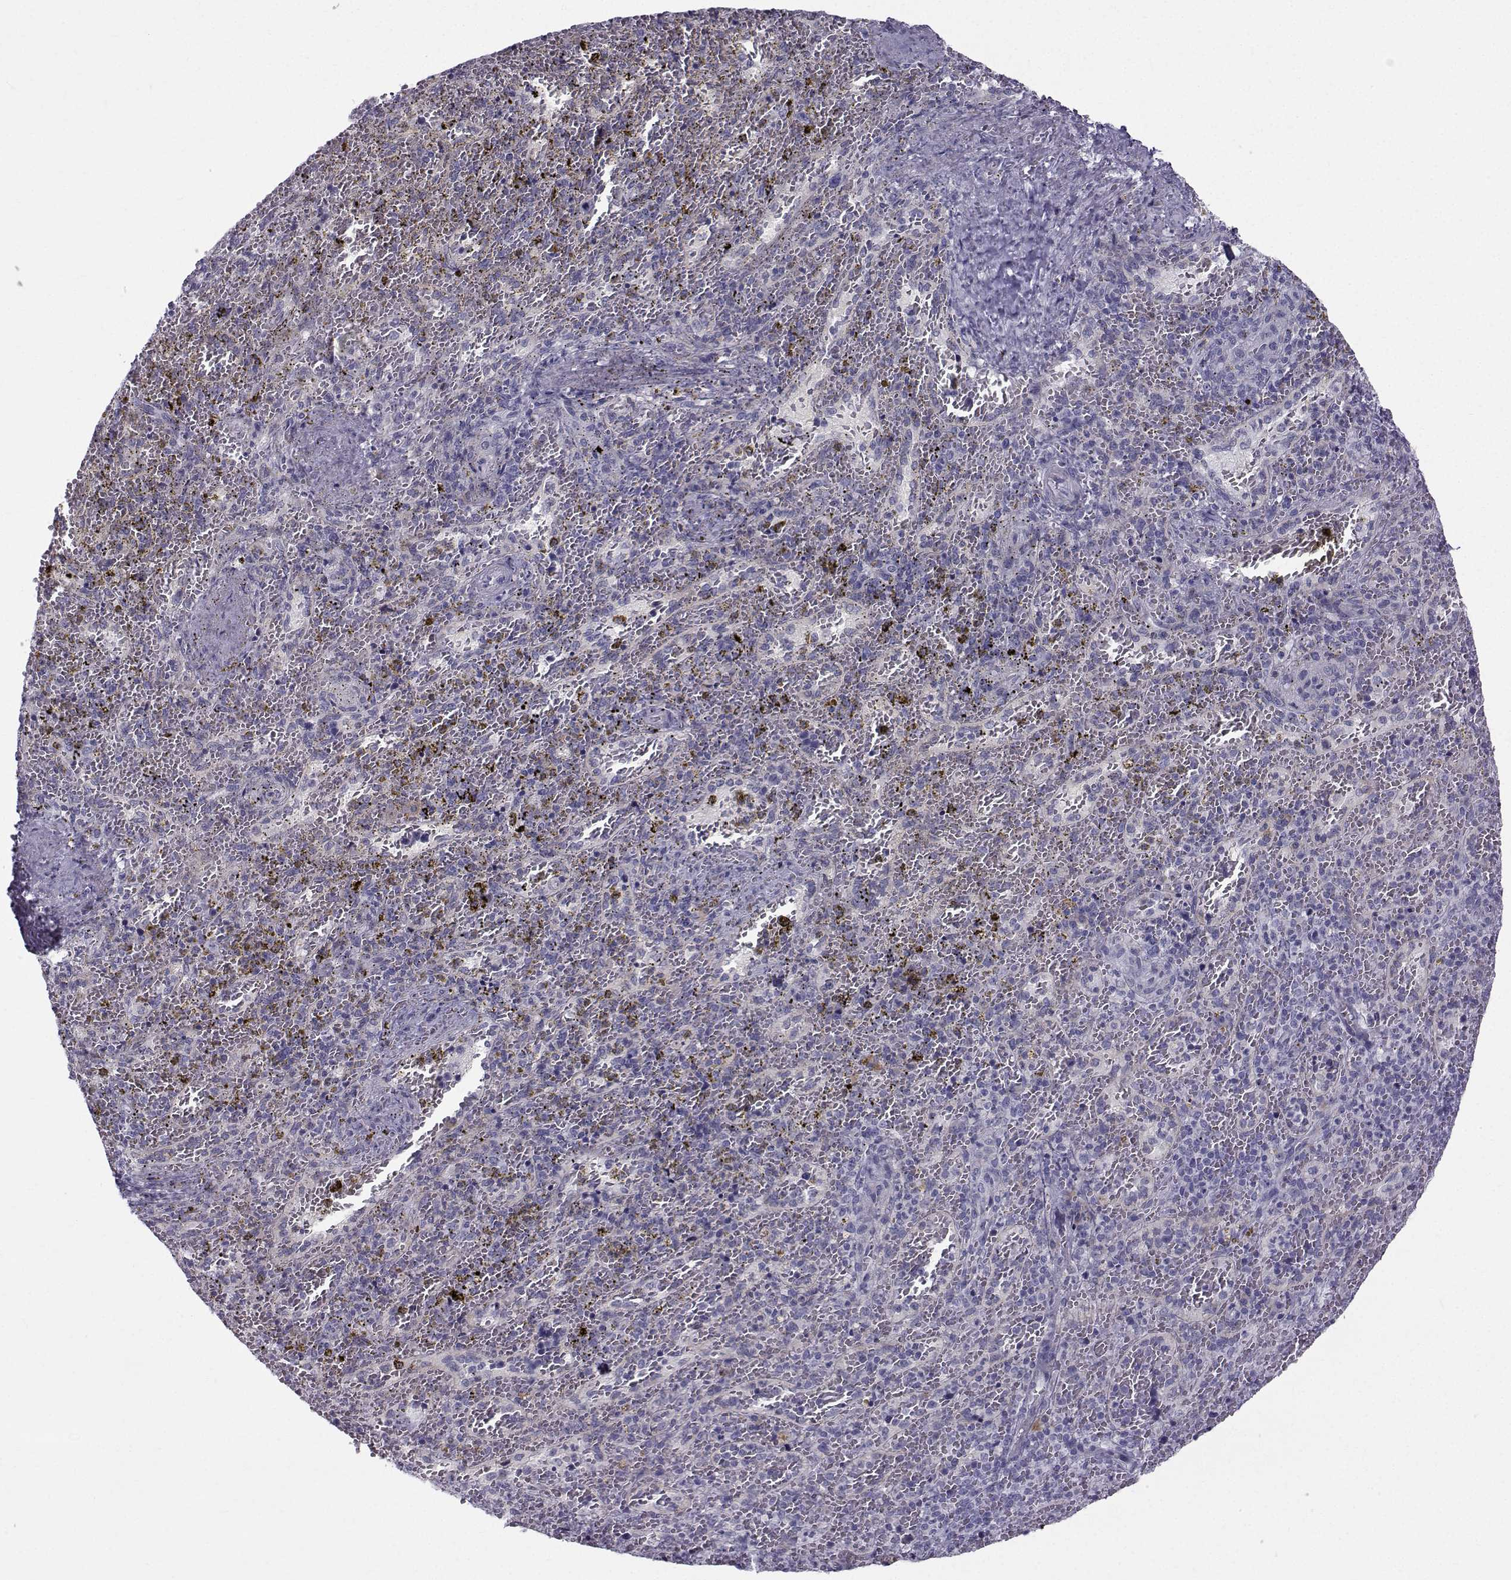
{"staining": {"intensity": "negative", "quantity": "none", "location": "none"}, "tissue": "spleen", "cell_type": "Cells in red pulp", "image_type": "normal", "snomed": [{"axis": "morphology", "description": "Normal tissue, NOS"}, {"axis": "topography", "description": "Spleen"}], "caption": "This is a micrograph of IHC staining of normal spleen, which shows no staining in cells in red pulp. (Immunohistochemistry, brightfield microscopy, high magnification).", "gene": "ROPN1B", "patient": {"sex": "female", "age": 50}}